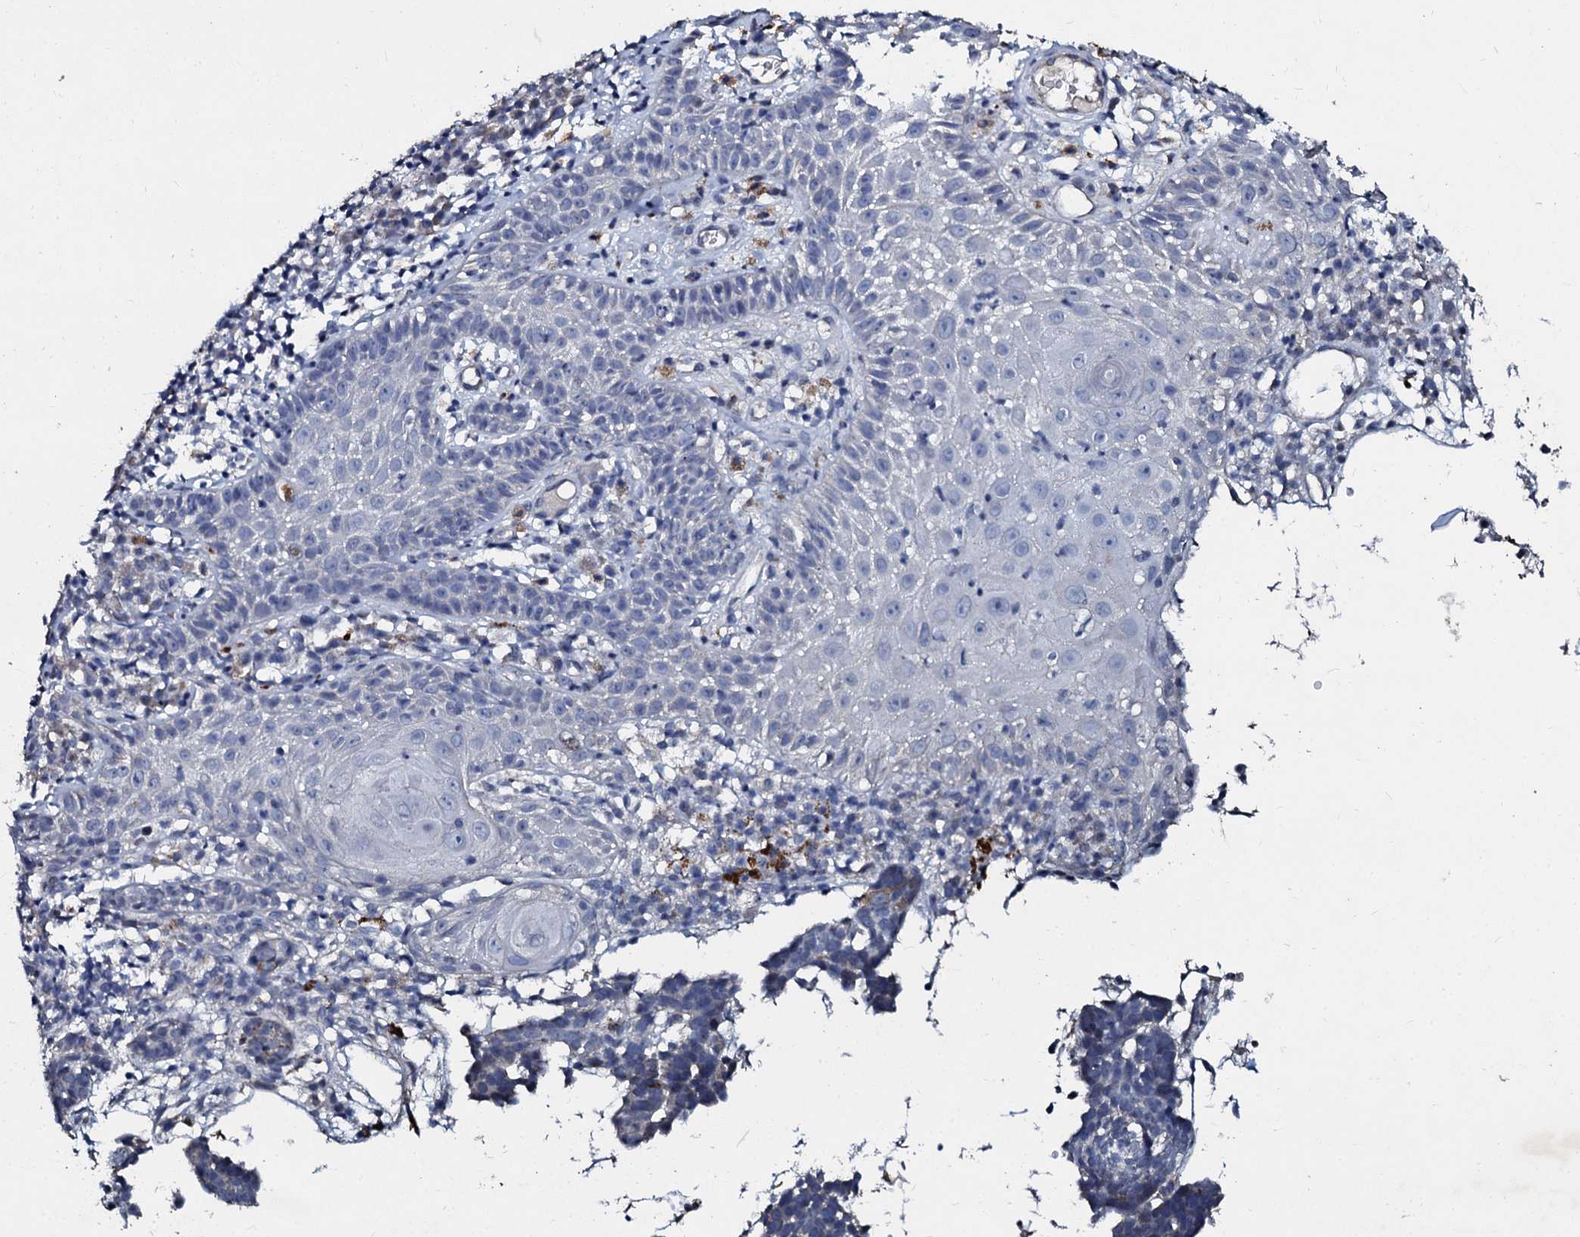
{"staining": {"intensity": "negative", "quantity": "none", "location": "none"}, "tissue": "skin cancer", "cell_type": "Tumor cells", "image_type": "cancer", "snomed": [{"axis": "morphology", "description": "Basal cell carcinoma"}, {"axis": "topography", "description": "Skin"}], "caption": "Tumor cells show no significant protein expression in skin cancer (basal cell carcinoma).", "gene": "SLC37A4", "patient": {"sex": "male", "age": 85}}